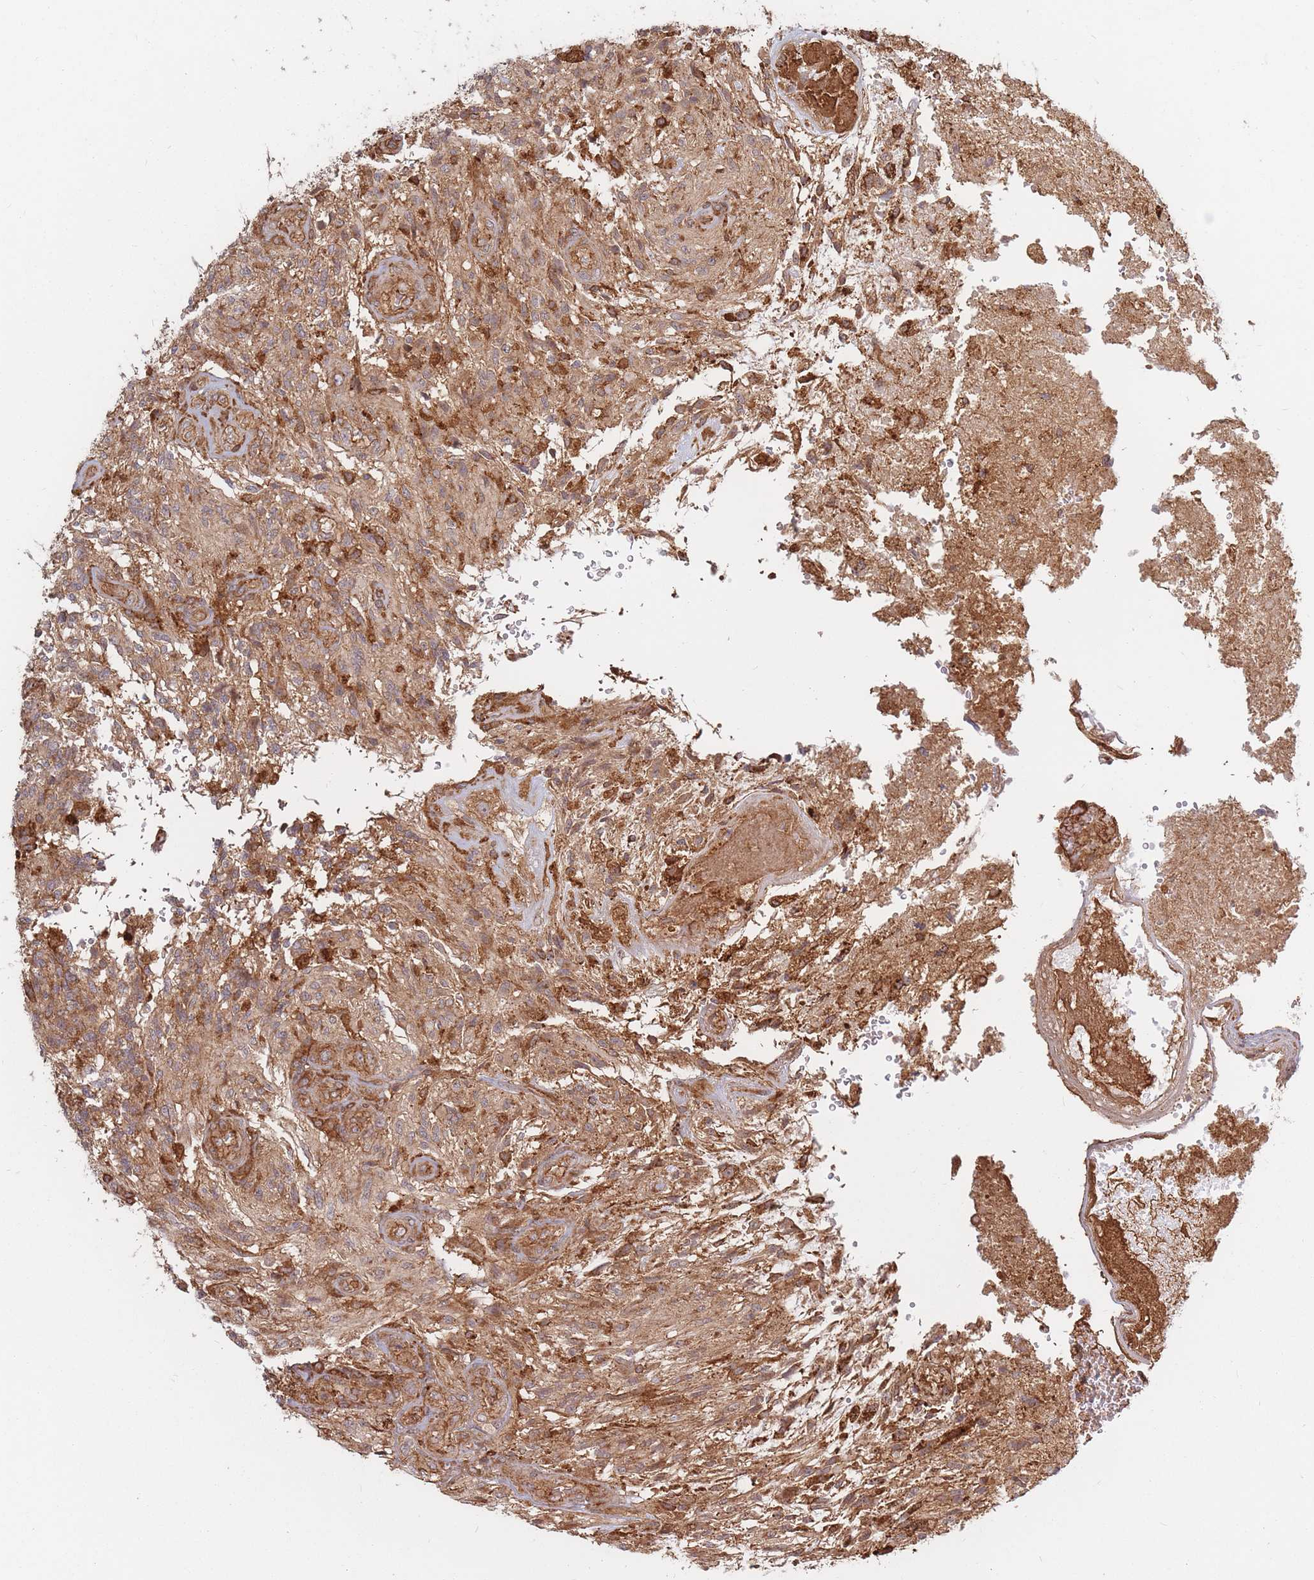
{"staining": {"intensity": "moderate", "quantity": ">75%", "location": "cytoplasmic/membranous"}, "tissue": "glioma", "cell_type": "Tumor cells", "image_type": "cancer", "snomed": [{"axis": "morphology", "description": "Glioma, malignant, High grade"}, {"axis": "topography", "description": "Brain"}], "caption": "DAB immunohistochemical staining of human glioma shows moderate cytoplasmic/membranous protein positivity in about >75% of tumor cells. Using DAB (brown) and hematoxylin (blue) stains, captured at high magnification using brightfield microscopy.", "gene": "RASSF2", "patient": {"sex": "male", "age": 56}}